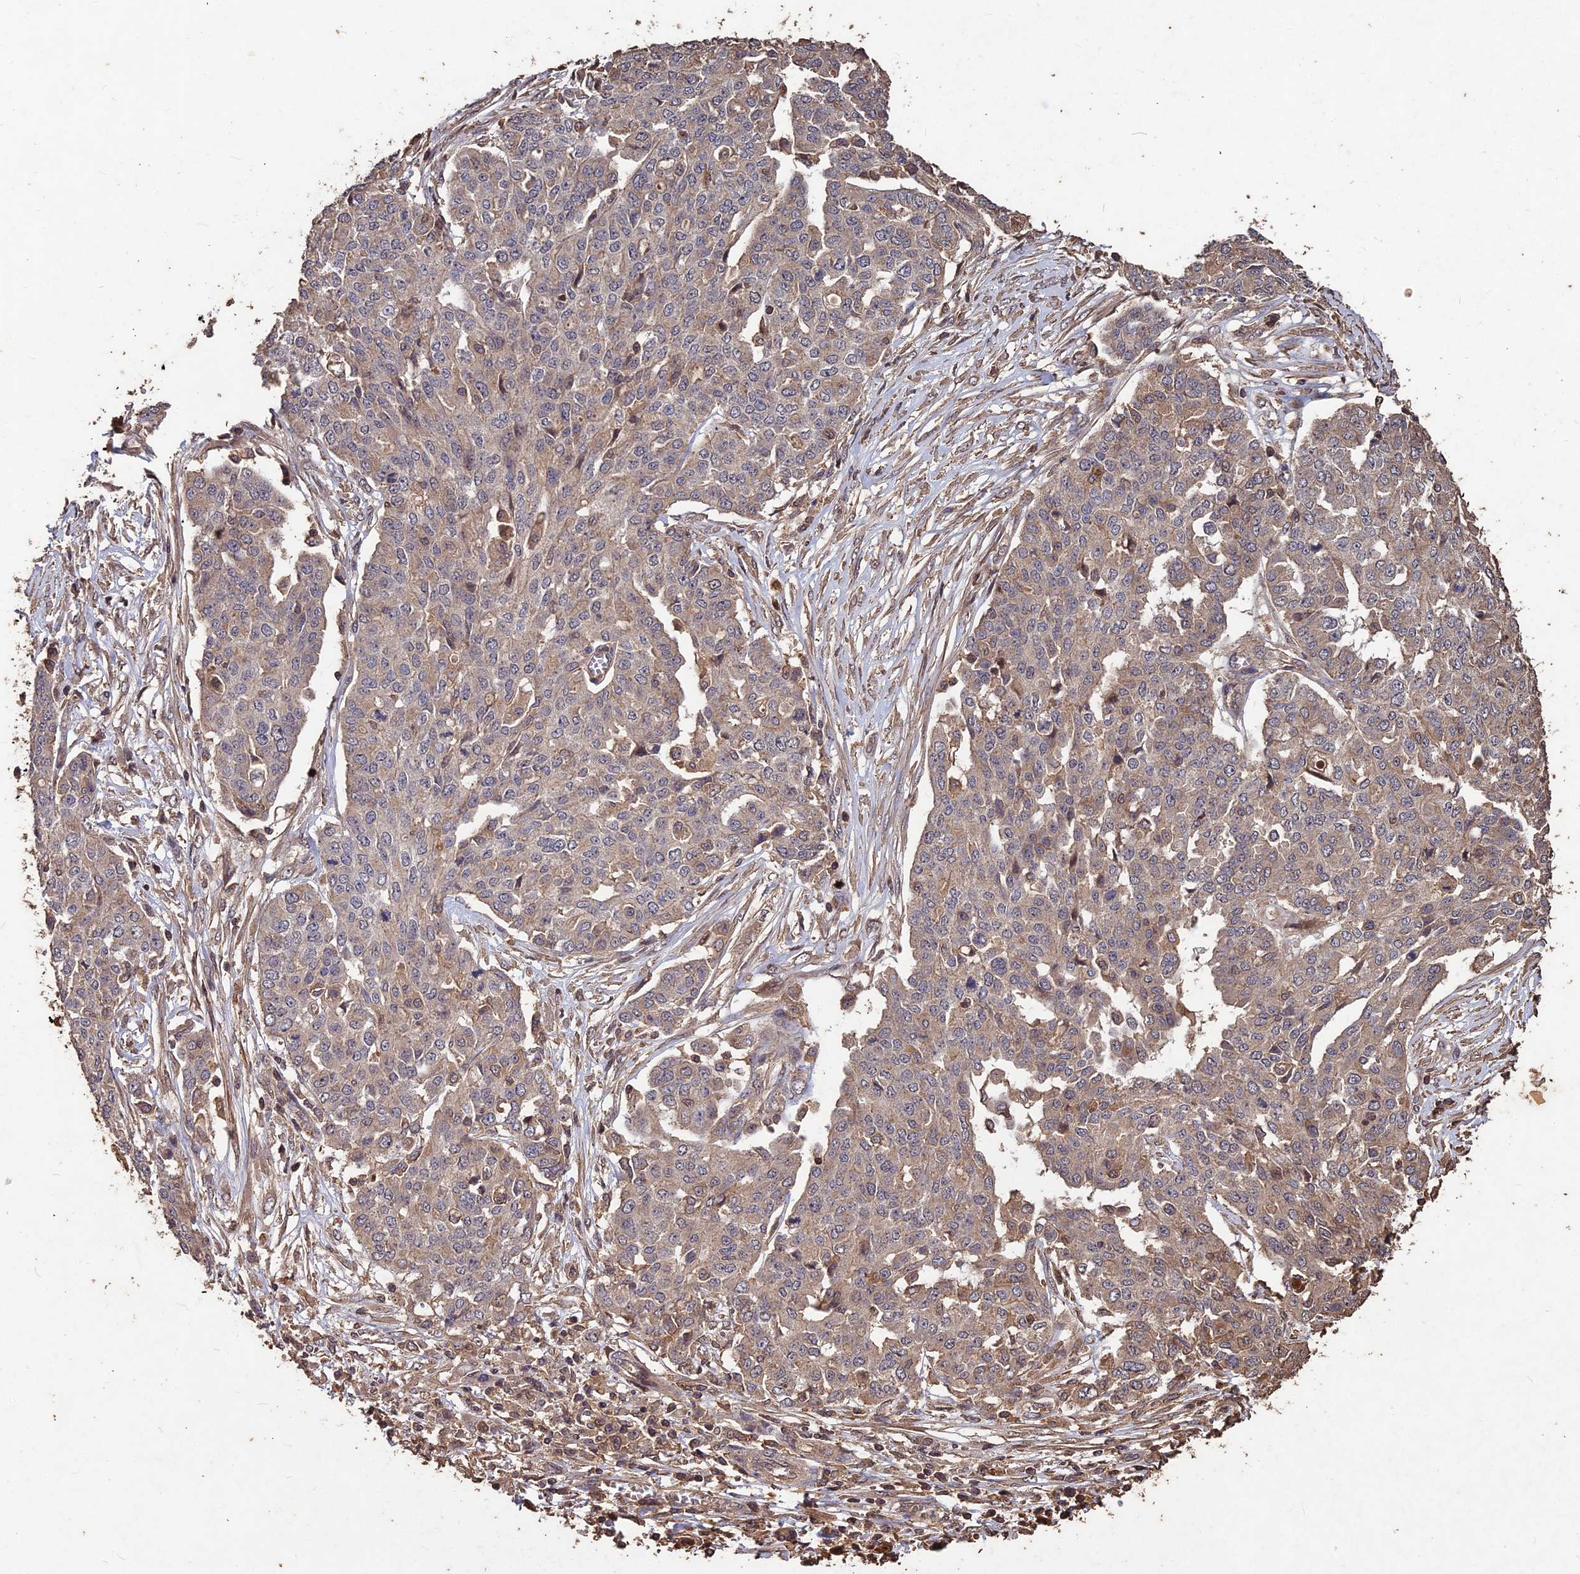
{"staining": {"intensity": "moderate", "quantity": ">75%", "location": "cytoplasmic/membranous"}, "tissue": "ovarian cancer", "cell_type": "Tumor cells", "image_type": "cancer", "snomed": [{"axis": "morphology", "description": "Cystadenocarcinoma, serous, NOS"}, {"axis": "topography", "description": "Soft tissue"}, {"axis": "topography", "description": "Ovary"}], "caption": "Immunohistochemistry (DAB) staining of human ovarian cancer reveals moderate cytoplasmic/membranous protein staining in about >75% of tumor cells.", "gene": "SYMPK", "patient": {"sex": "female", "age": 57}}